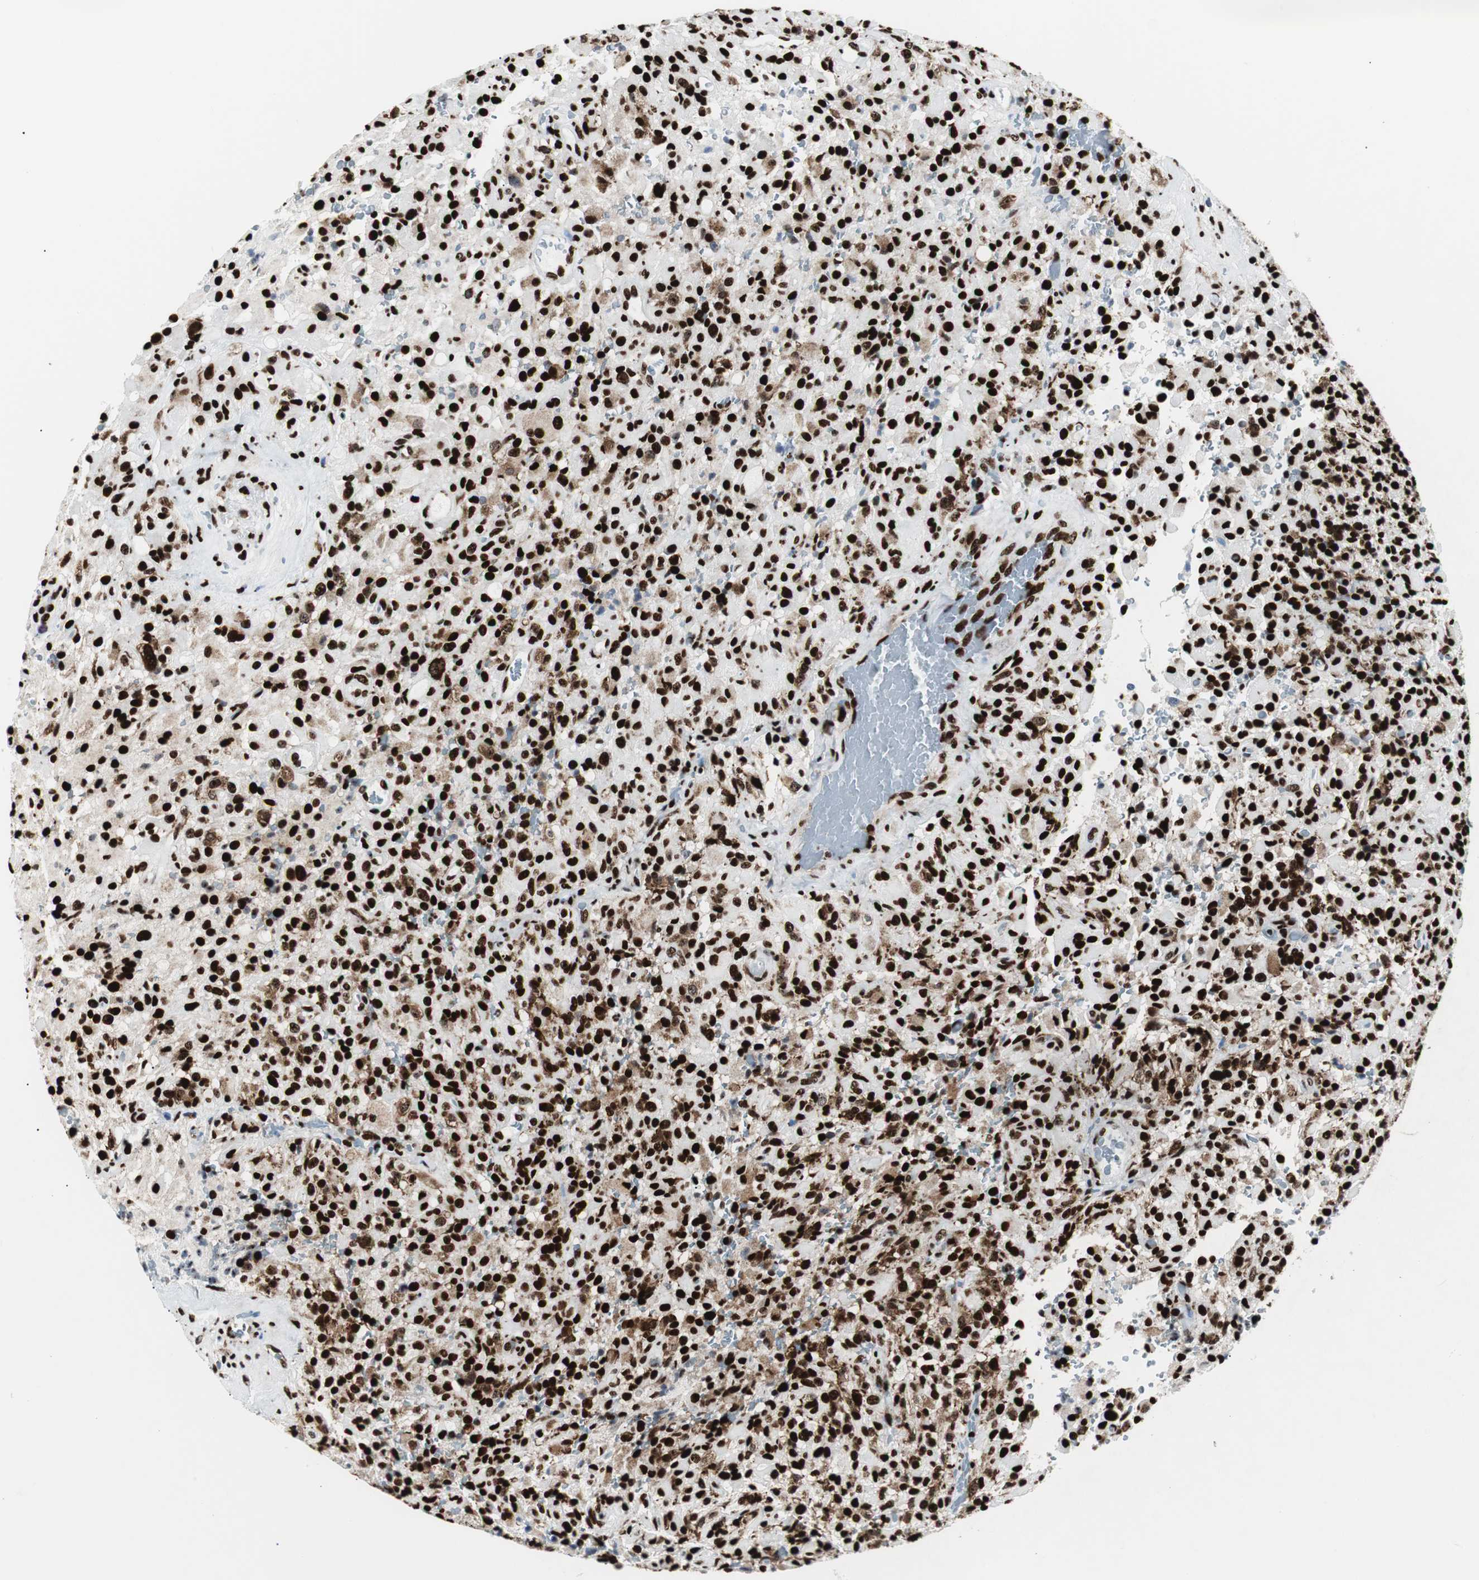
{"staining": {"intensity": "strong", "quantity": ">75%", "location": "nuclear"}, "tissue": "glioma", "cell_type": "Tumor cells", "image_type": "cancer", "snomed": [{"axis": "morphology", "description": "Glioma, malignant, High grade"}, {"axis": "topography", "description": "Brain"}], "caption": "A micrograph showing strong nuclear staining in approximately >75% of tumor cells in malignant high-grade glioma, as visualized by brown immunohistochemical staining.", "gene": "NCL", "patient": {"sex": "male", "age": 71}}